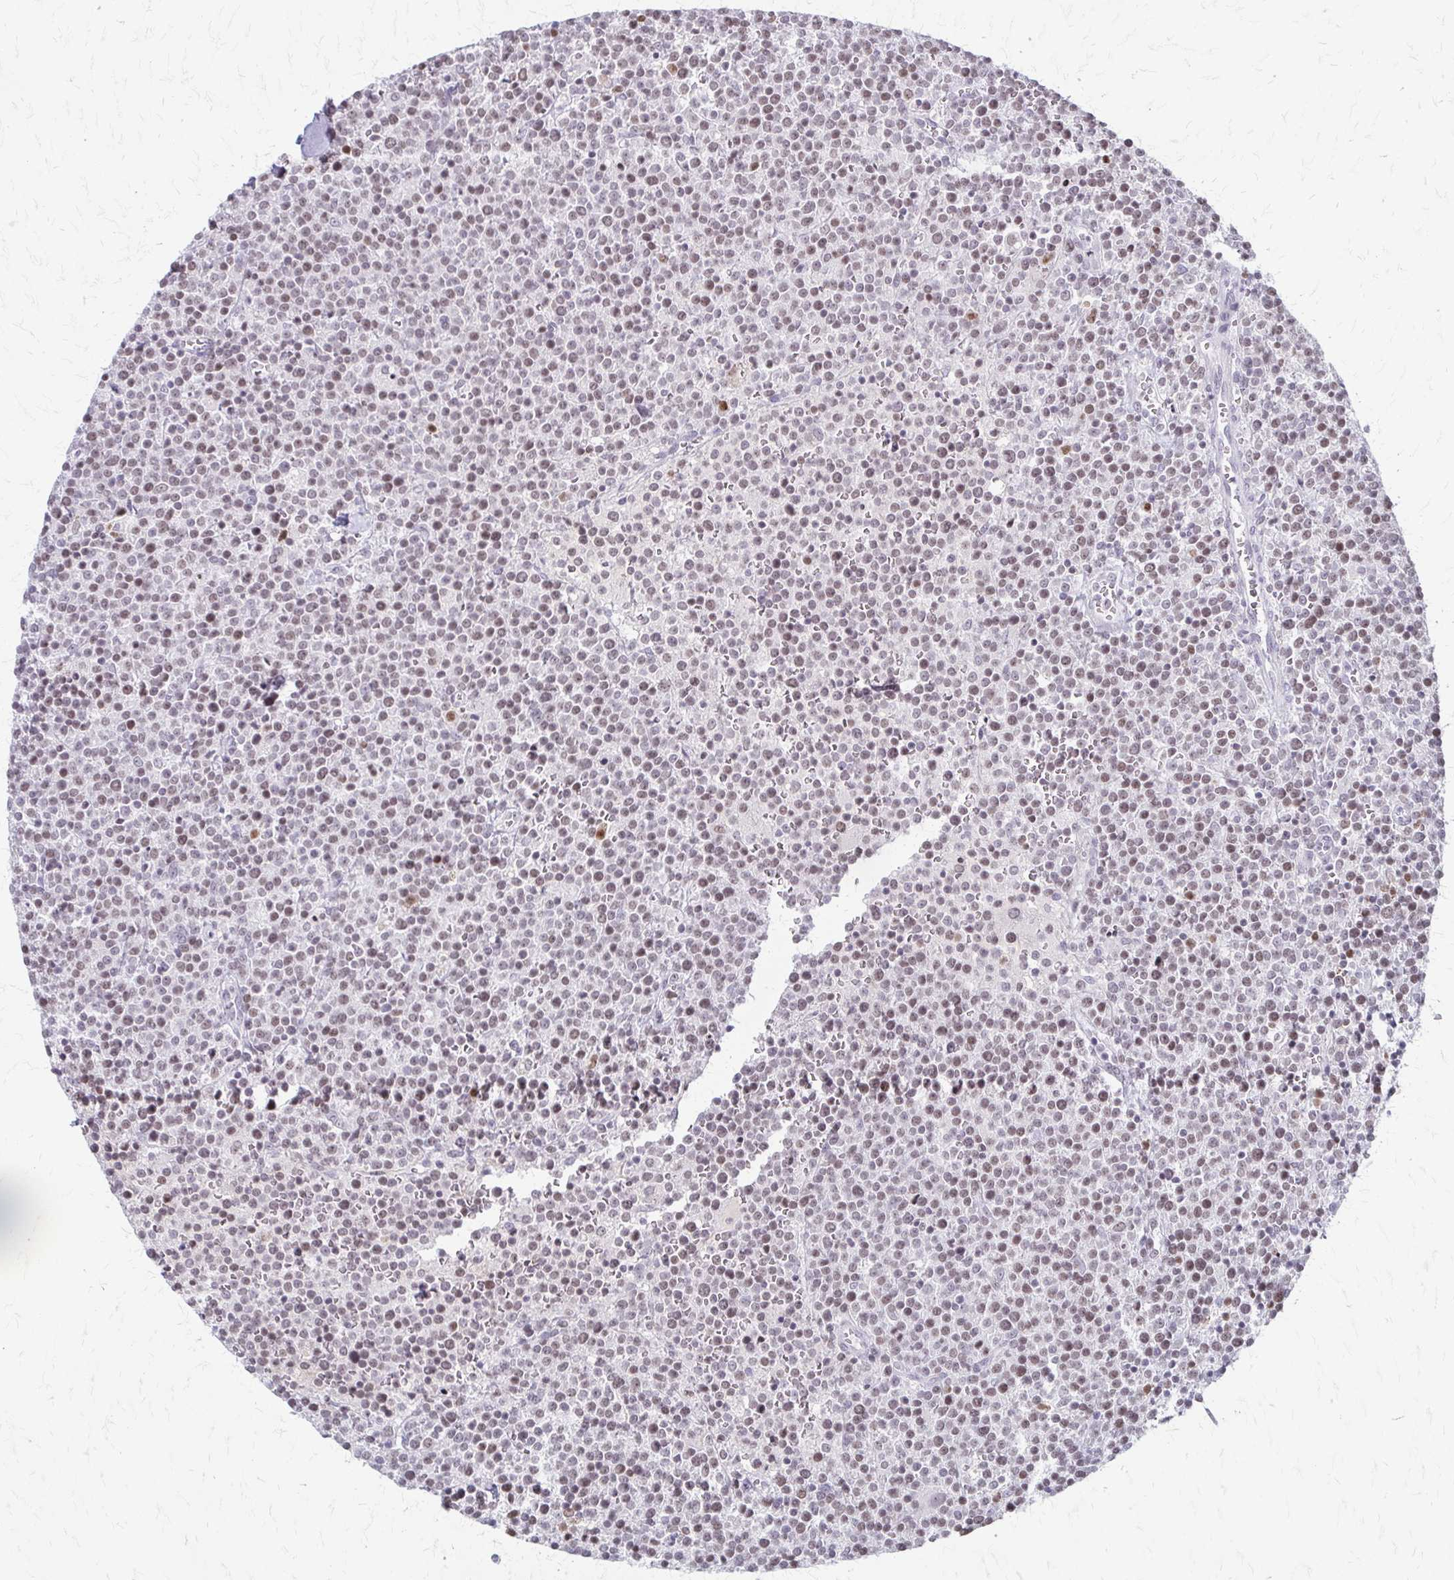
{"staining": {"intensity": "weak", "quantity": ">75%", "location": "nuclear"}, "tissue": "lymphoma", "cell_type": "Tumor cells", "image_type": "cancer", "snomed": [{"axis": "morphology", "description": "Malignant lymphoma, non-Hodgkin's type, High grade"}, {"axis": "topography", "description": "Lymph node"}], "caption": "Protein analysis of high-grade malignant lymphoma, non-Hodgkin's type tissue demonstrates weak nuclear expression in about >75% of tumor cells.", "gene": "EED", "patient": {"sex": "male", "age": 61}}